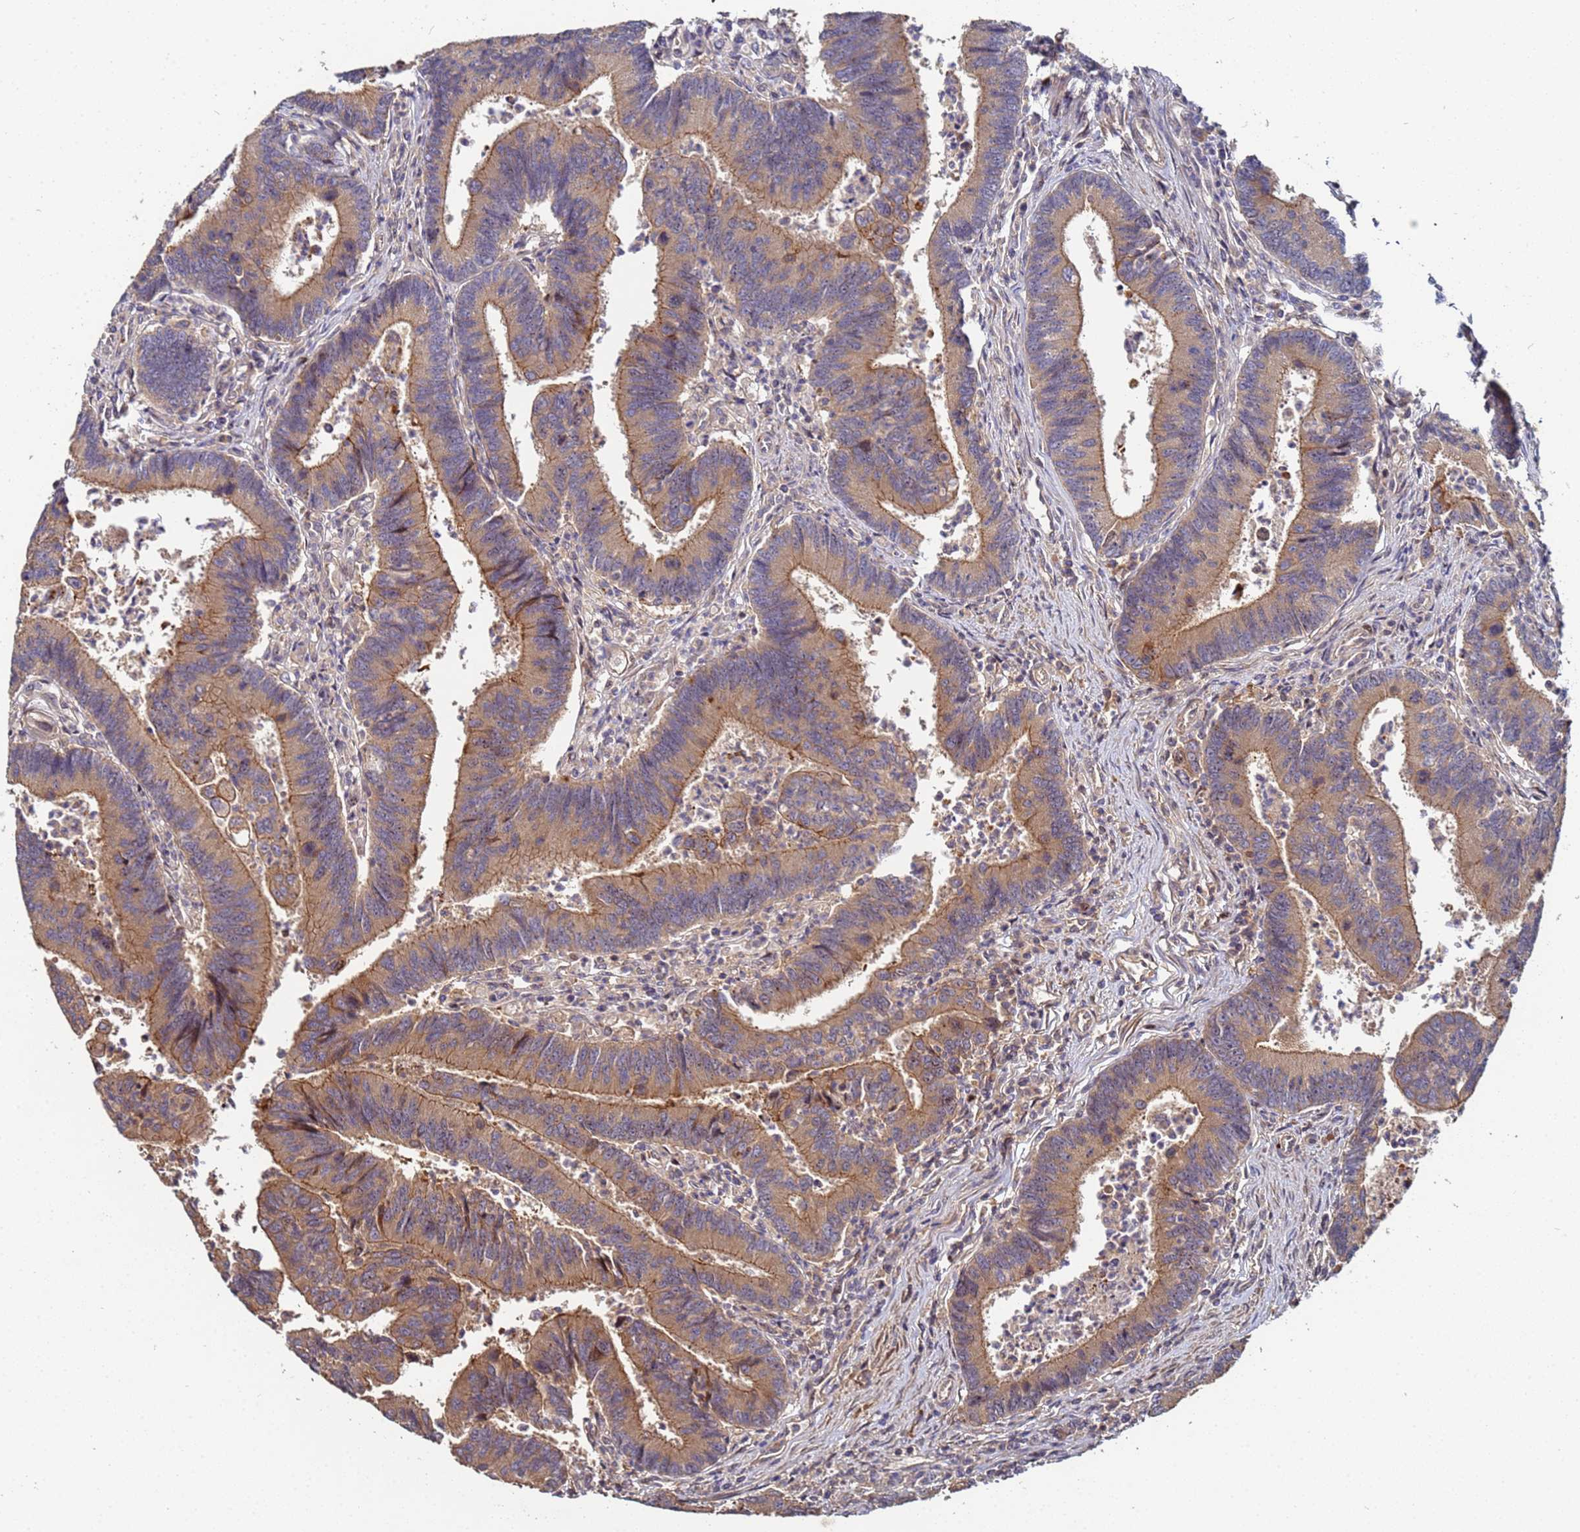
{"staining": {"intensity": "moderate", "quantity": ">75%", "location": "cytoplasmic/membranous"}, "tissue": "colorectal cancer", "cell_type": "Tumor cells", "image_type": "cancer", "snomed": [{"axis": "morphology", "description": "Adenocarcinoma, NOS"}, {"axis": "topography", "description": "Colon"}], "caption": "The micrograph demonstrates immunohistochemical staining of colorectal cancer (adenocarcinoma). There is moderate cytoplasmic/membranous expression is present in approximately >75% of tumor cells. The protein is shown in brown color, while the nuclei are stained blue.", "gene": "OSER1", "patient": {"sex": "female", "age": 67}}